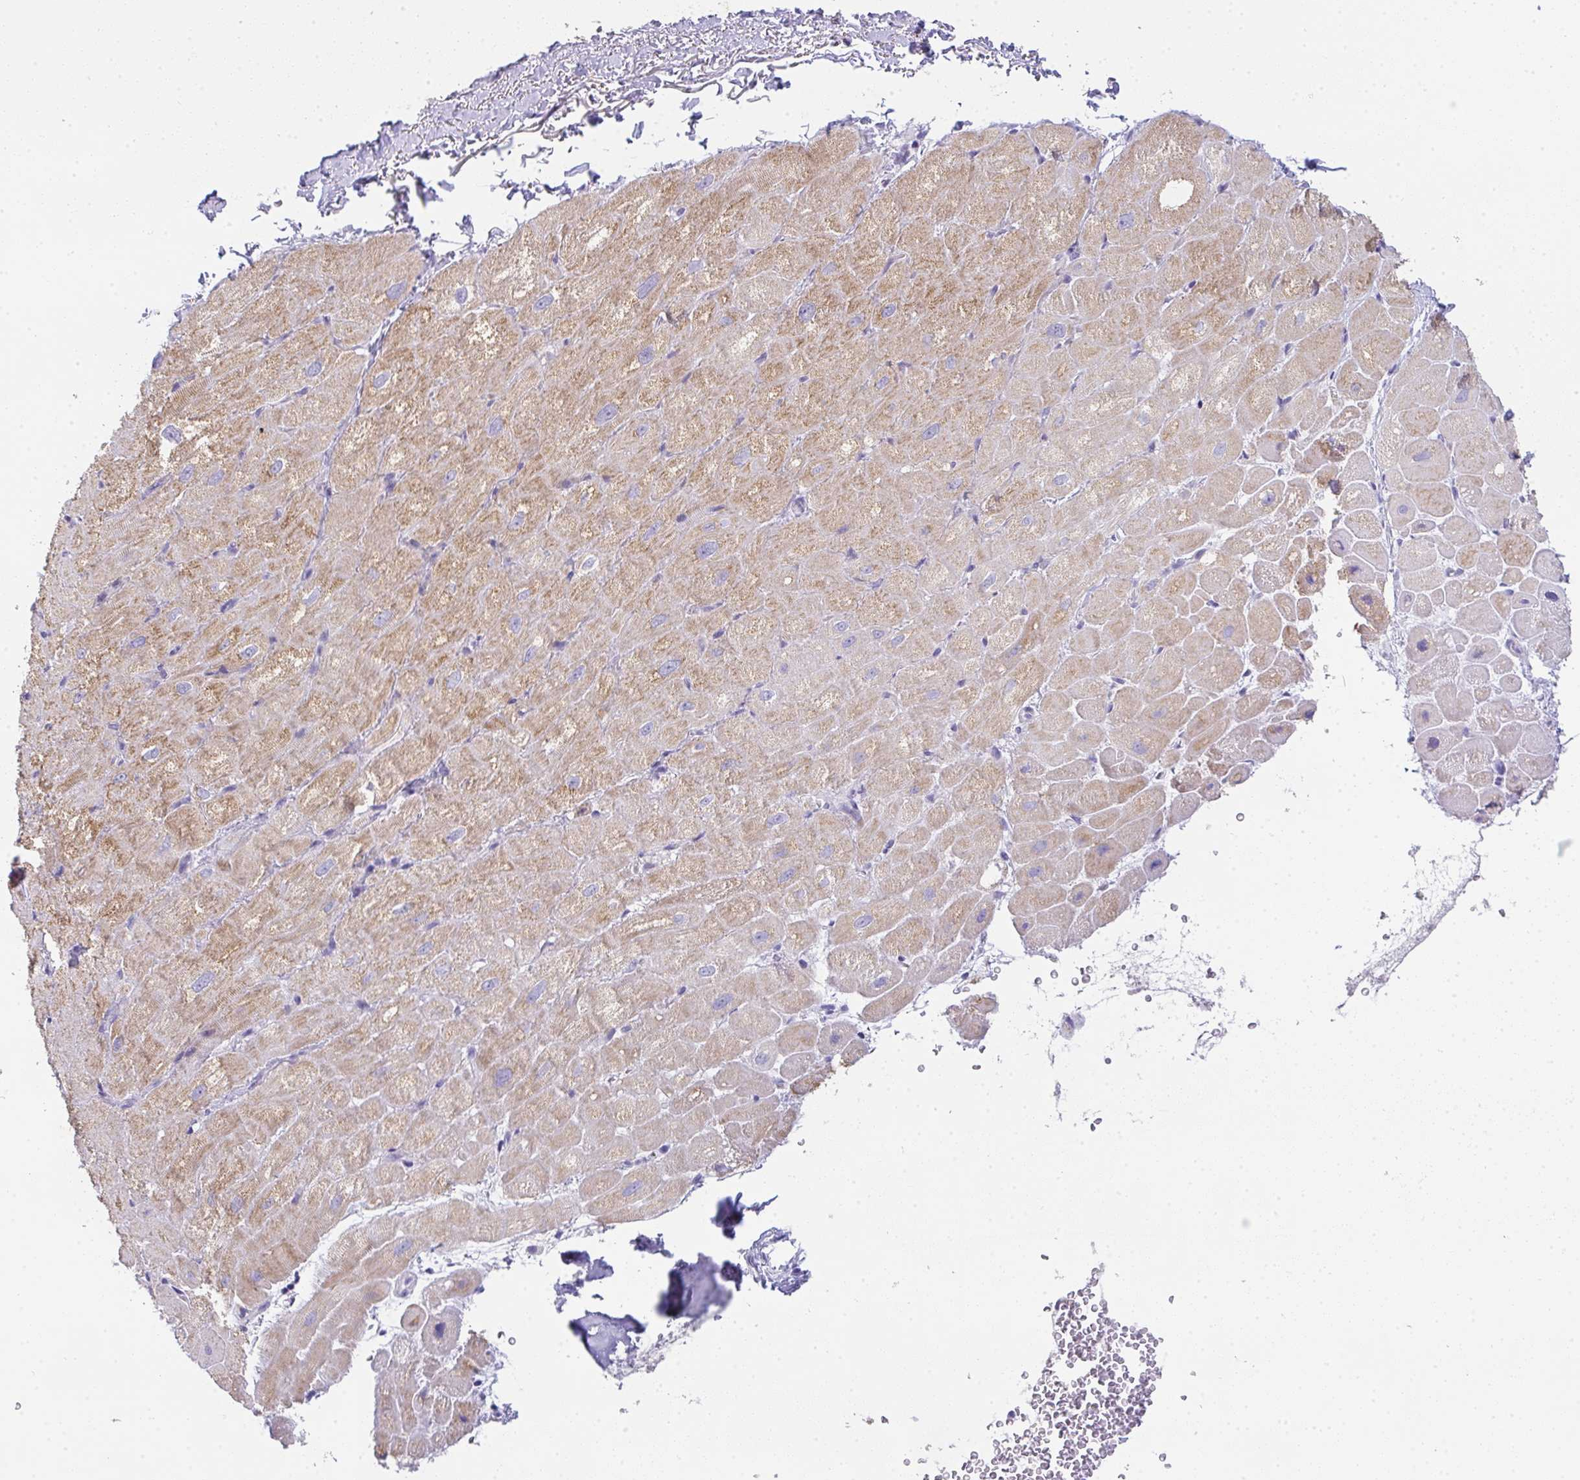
{"staining": {"intensity": "strong", "quantity": "25%-75%", "location": "cytoplasmic/membranous"}, "tissue": "heart muscle", "cell_type": "Cardiomyocytes", "image_type": "normal", "snomed": [{"axis": "morphology", "description": "Normal tissue, NOS"}, {"axis": "topography", "description": "Heart"}], "caption": "Benign heart muscle exhibits strong cytoplasmic/membranous expression in about 25%-75% of cardiomyocytes, visualized by immunohistochemistry.", "gene": "COX7B", "patient": {"sex": "male", "age": 62}}